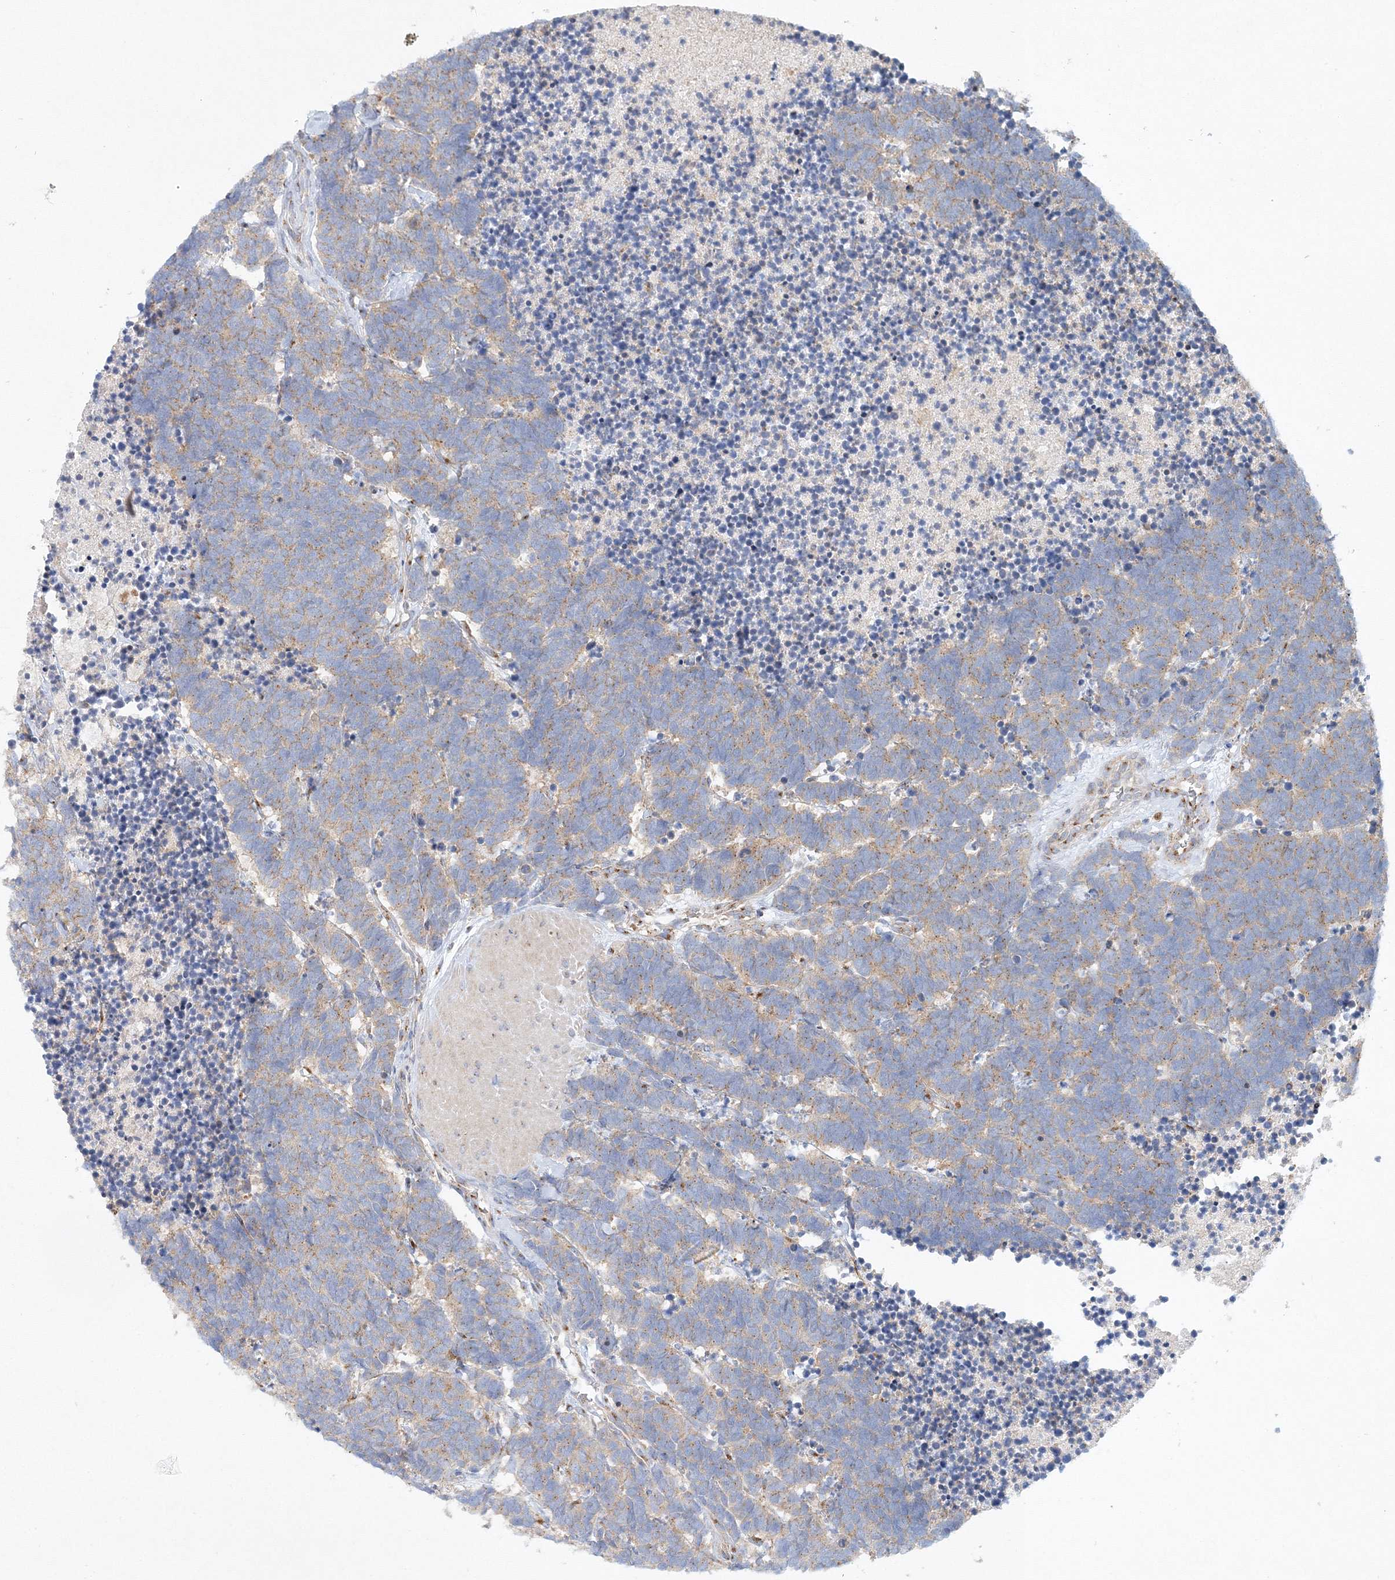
{"staining": {"intensity": "weak", "quantity": ">75%", "location": "cytoplasmic/membranous"}, "tissue": "carcinoid", "cell_type": "Tumor cells", "image_type": "cancer", "snomed": [{"axis": "morphology", "description": "Carcinoma, NOS"}, {"axis": "morphology", "description": "Carcinoid, malignant, NOS"}, {"axis": "topography", "description": "Urinary bladder"}], "caption": "Protein staining shows weak cytoplasmic/membranous expression in about >75% of tumor cells in carcinoid.", "gene": "SEC23IP", "patient": {"sex": "male", "age": 57}}